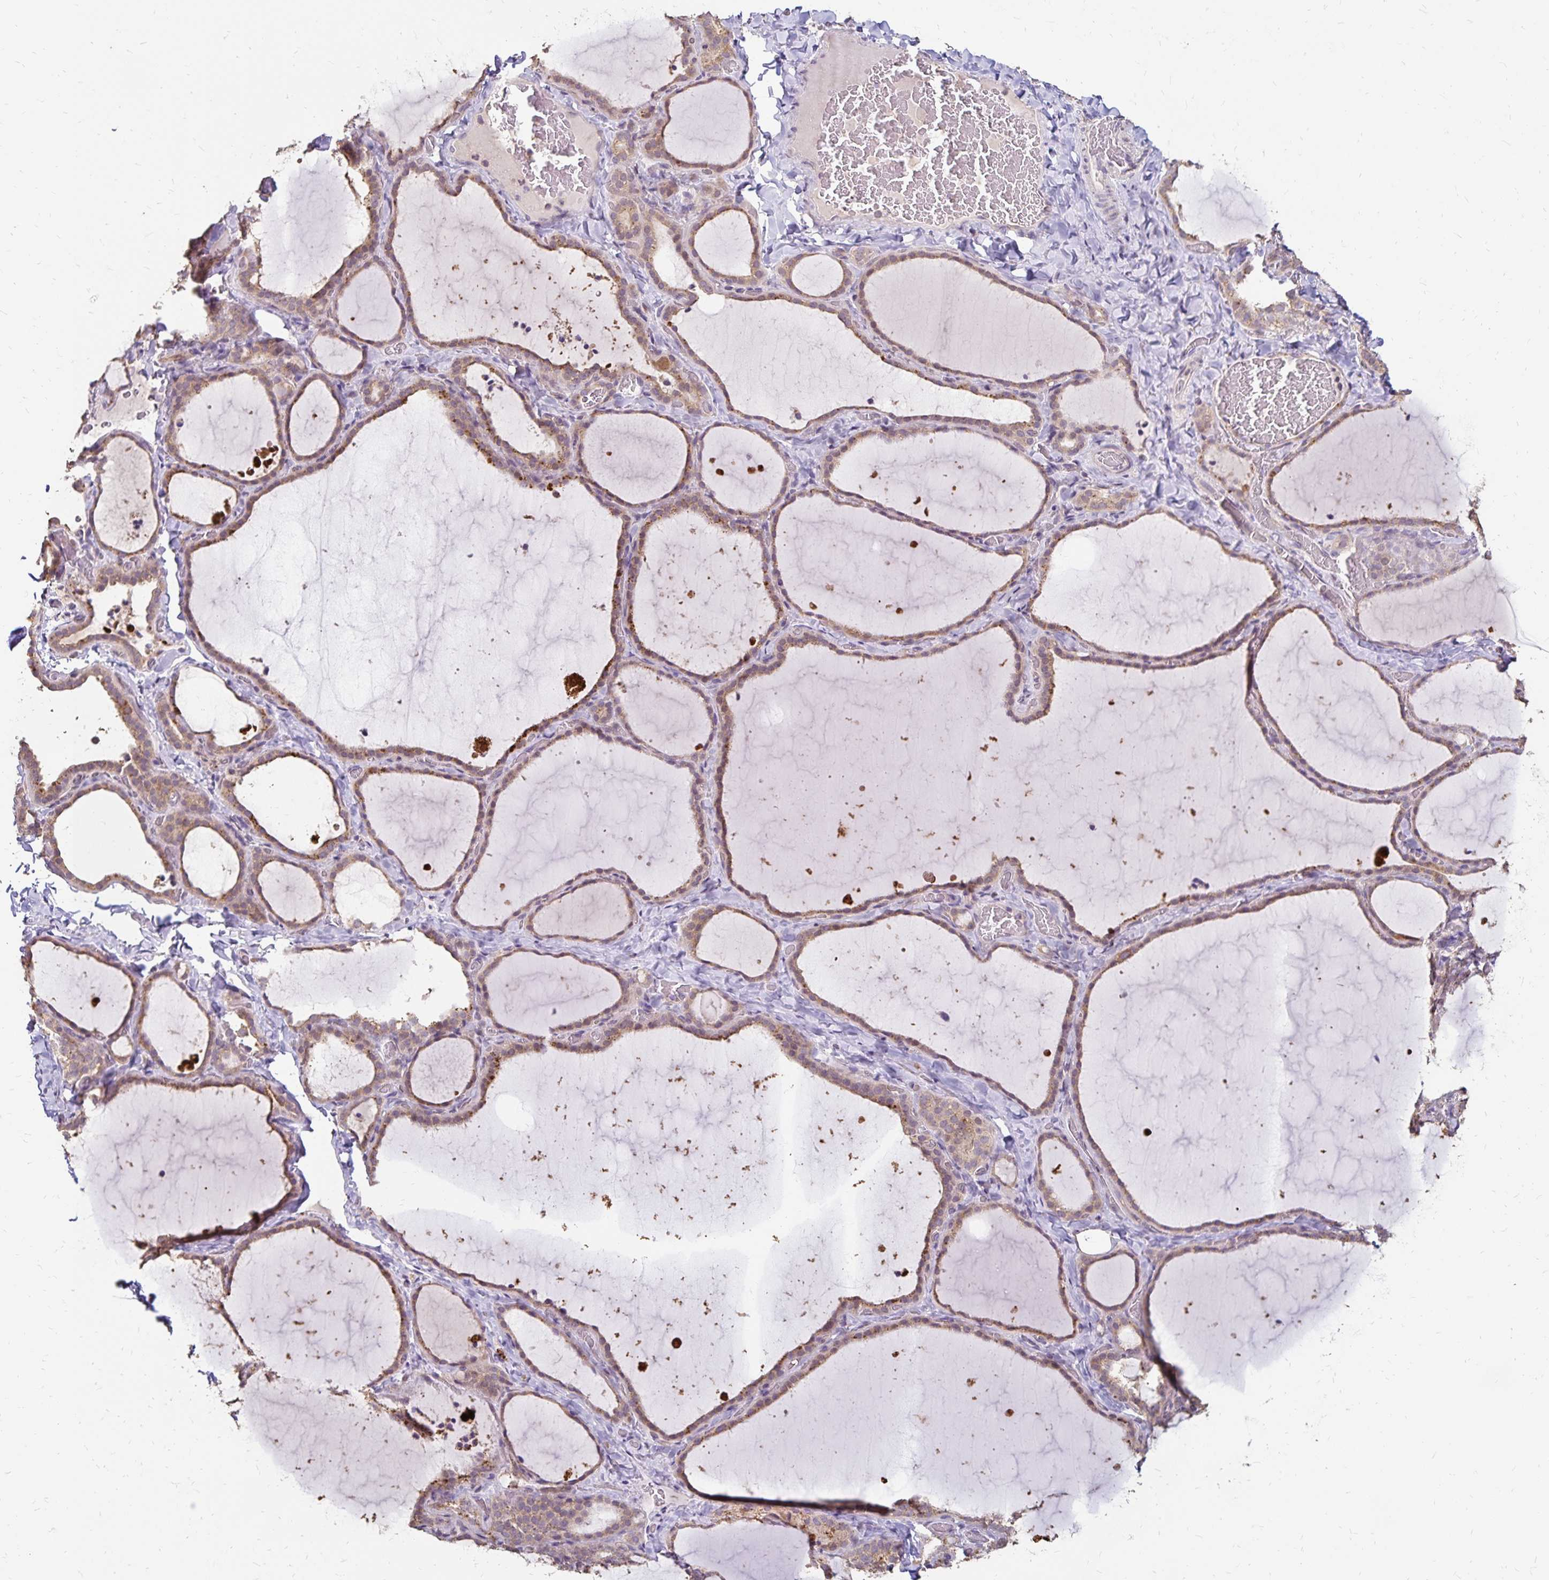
{"staining": {"intensity": "weak", "quantity": "25%-75%", "location": "cytoplasmic/membranous"}, "tissue": "thyroid gland", "cell_type": "Glandular cells", "image_type": "normal", "snomed": [{"axis": "morphology", "description": "Normal tissue, NOS"}, {"axis": "topography", "description": "Thyroid gland"}], "caption": "This micrograph reveals immunohistochemistry (IHC) staining of benign human thyroid gland, with low weak cytoplasmic/membranous expression in about 25%-75% of glandular cells.", "gene": "EMC10", "patient": {"sex": "female", "age": 22}}